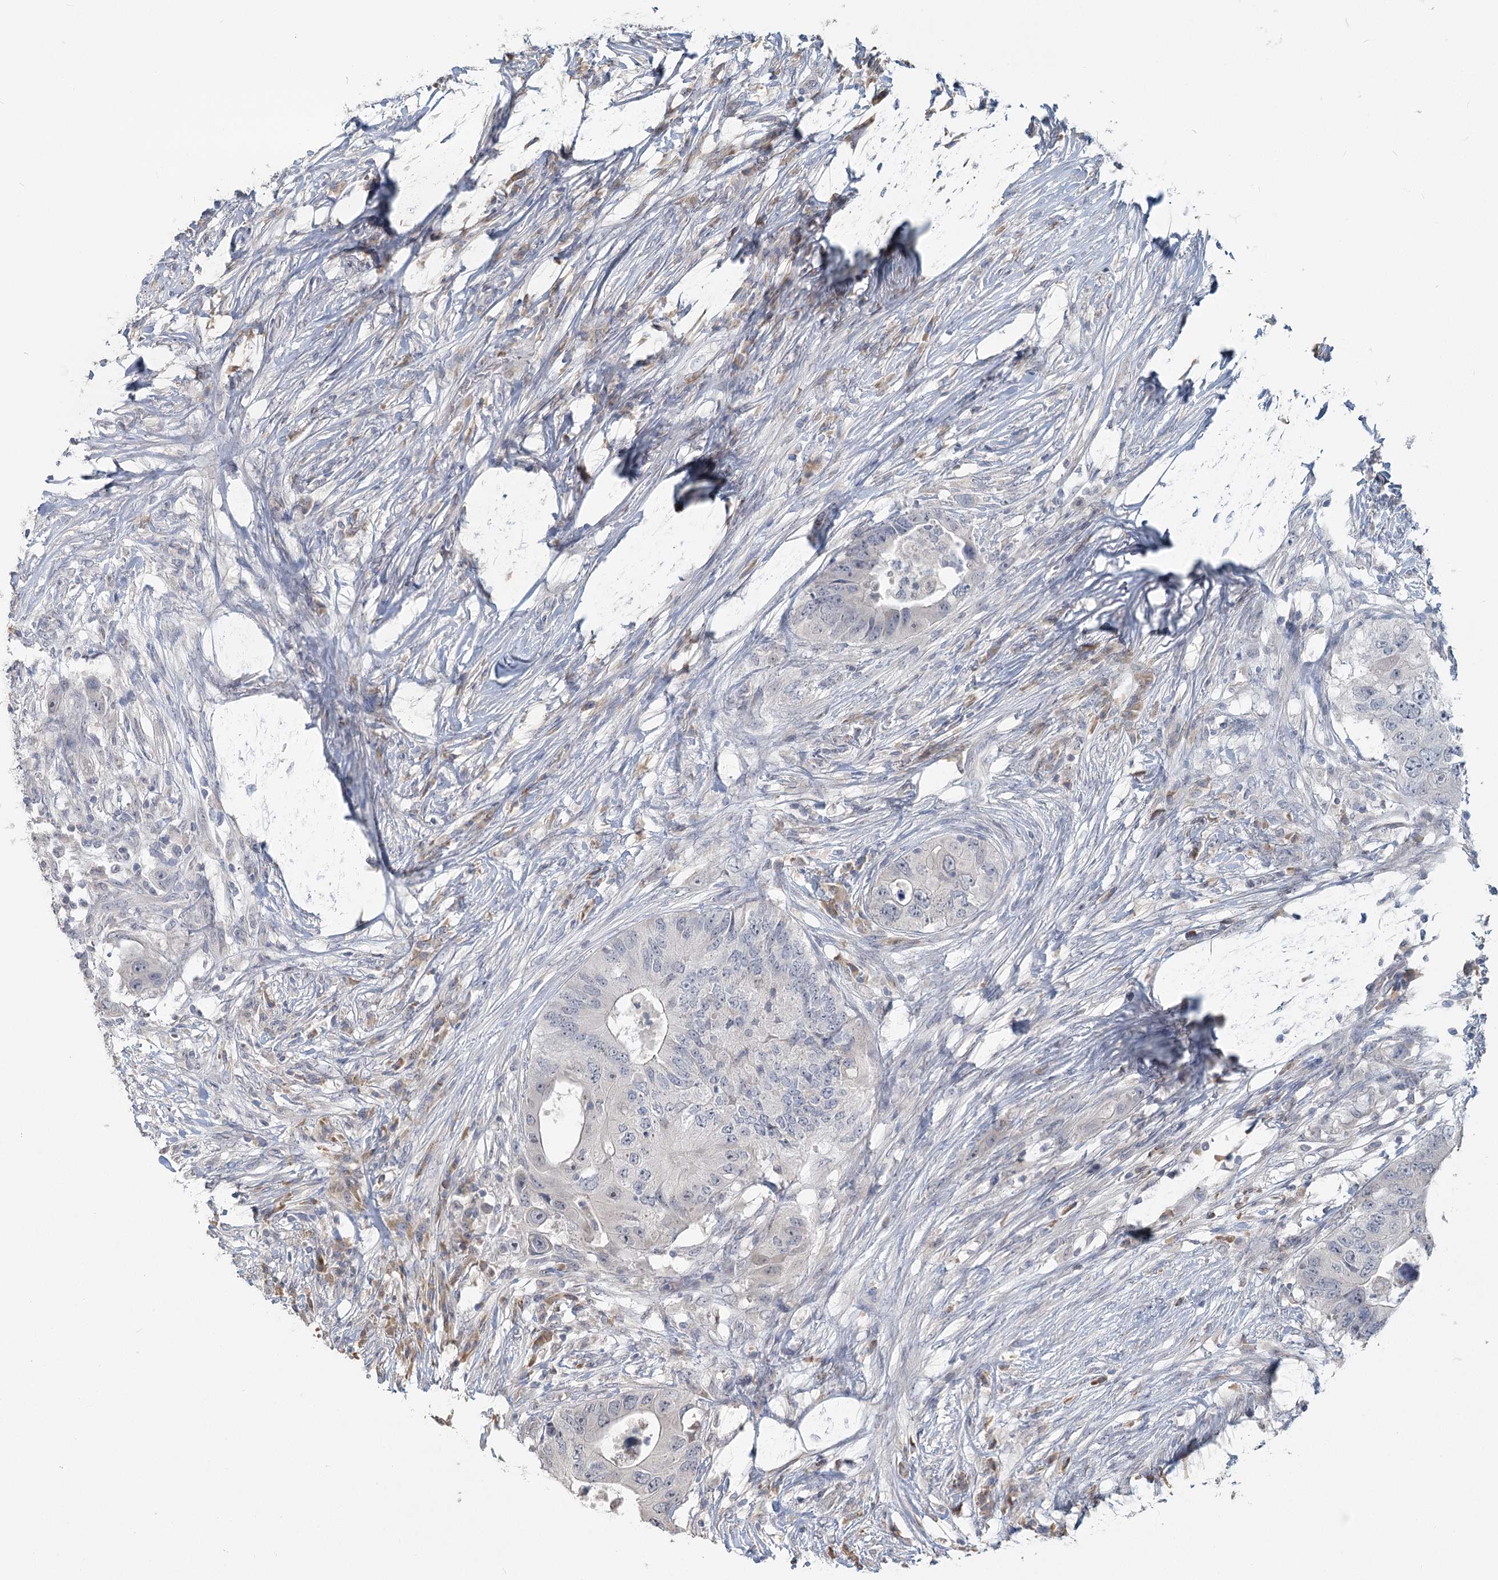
{"staining": {"intensity": "negative", "quantity": "none", "location": "none"}, "tissue": "colorectal cancer", "cell_type": "Tumor cells", "image_type": "cancer", "snomed": [{"axis": "morphology", "description": "Adenocarcinoma, NOS"}, {"axis": "topography", "description": "Colon"}], "caption": "The micrograph demonstrates no significant staining in tumor cells of colorectal adenocarcinoma.", "gene": "SLC9A3", "patient": {"sex": "male", "age": 71}}